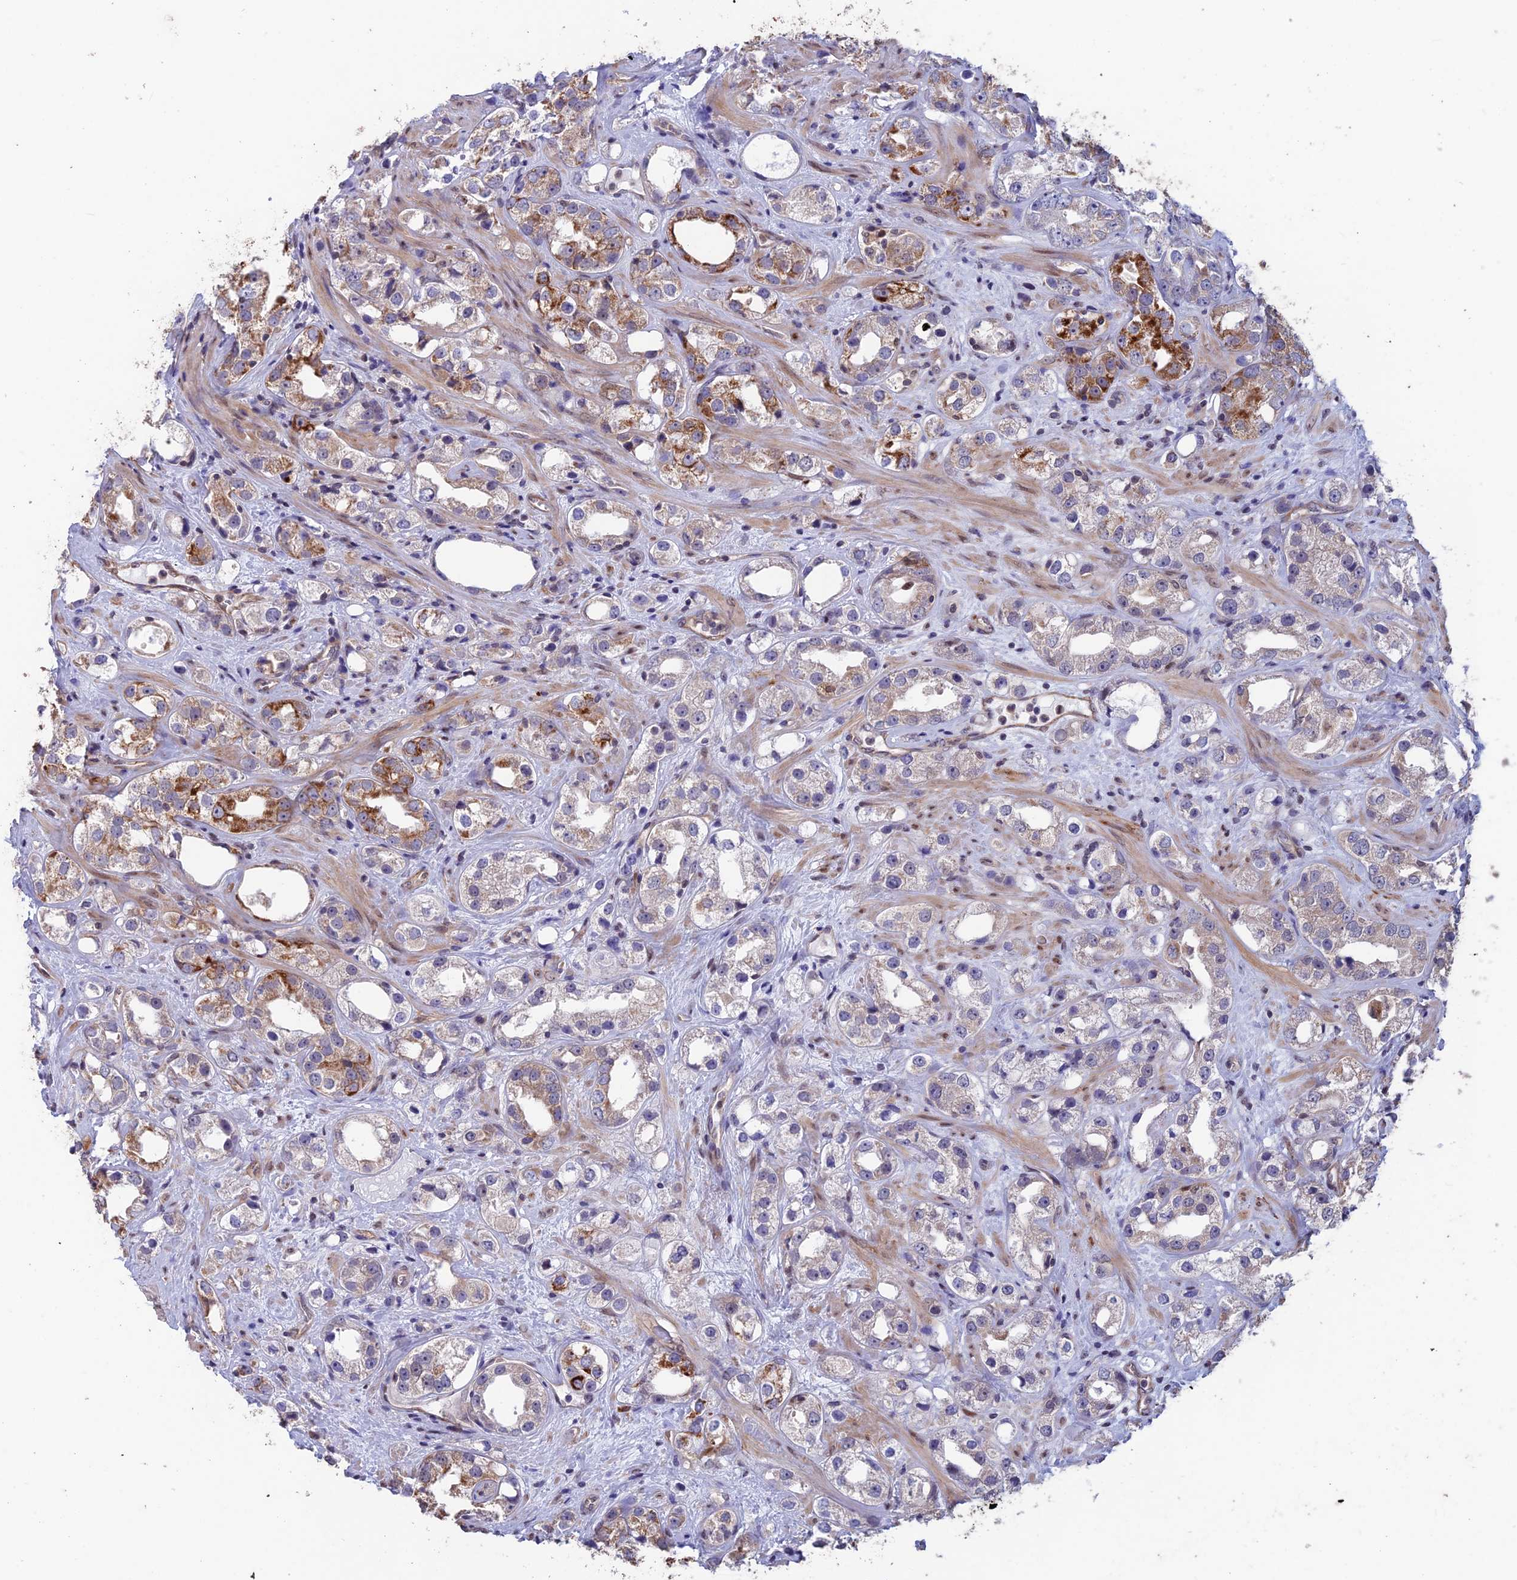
{"staining": {"intensity": "strong", "quantity": "<25%", "location": "cytoplasmic/membranous"}, "tissue": "prostate cancer", "cell_type": "Tumor cells", "image_type": "cancer", "snomed": [{"axis": "morphology", "description": "Adenocarcinoma, NOS"}, {"axis": "topography", "description": "Prostate"}], "caption": "High-magnification brightfield microscopy of adenocarcinoma (prostate) stained with DAB (3,3'-diaminobenzidine) (brown) and counterstained with hematoxylin (blue). tumor cells exhibit strong cytoplasmic/membranous staining is identified in about<25% of cells. The staining was performed using DAB (3,3'-diaminobenzidine) to visualize the protein expression in brown, while the nuclei were stained in blue with hematoxylin (Magnification: 20x).", "gene": "MAST2", "patient": {"sex": "male", "age": 79}}